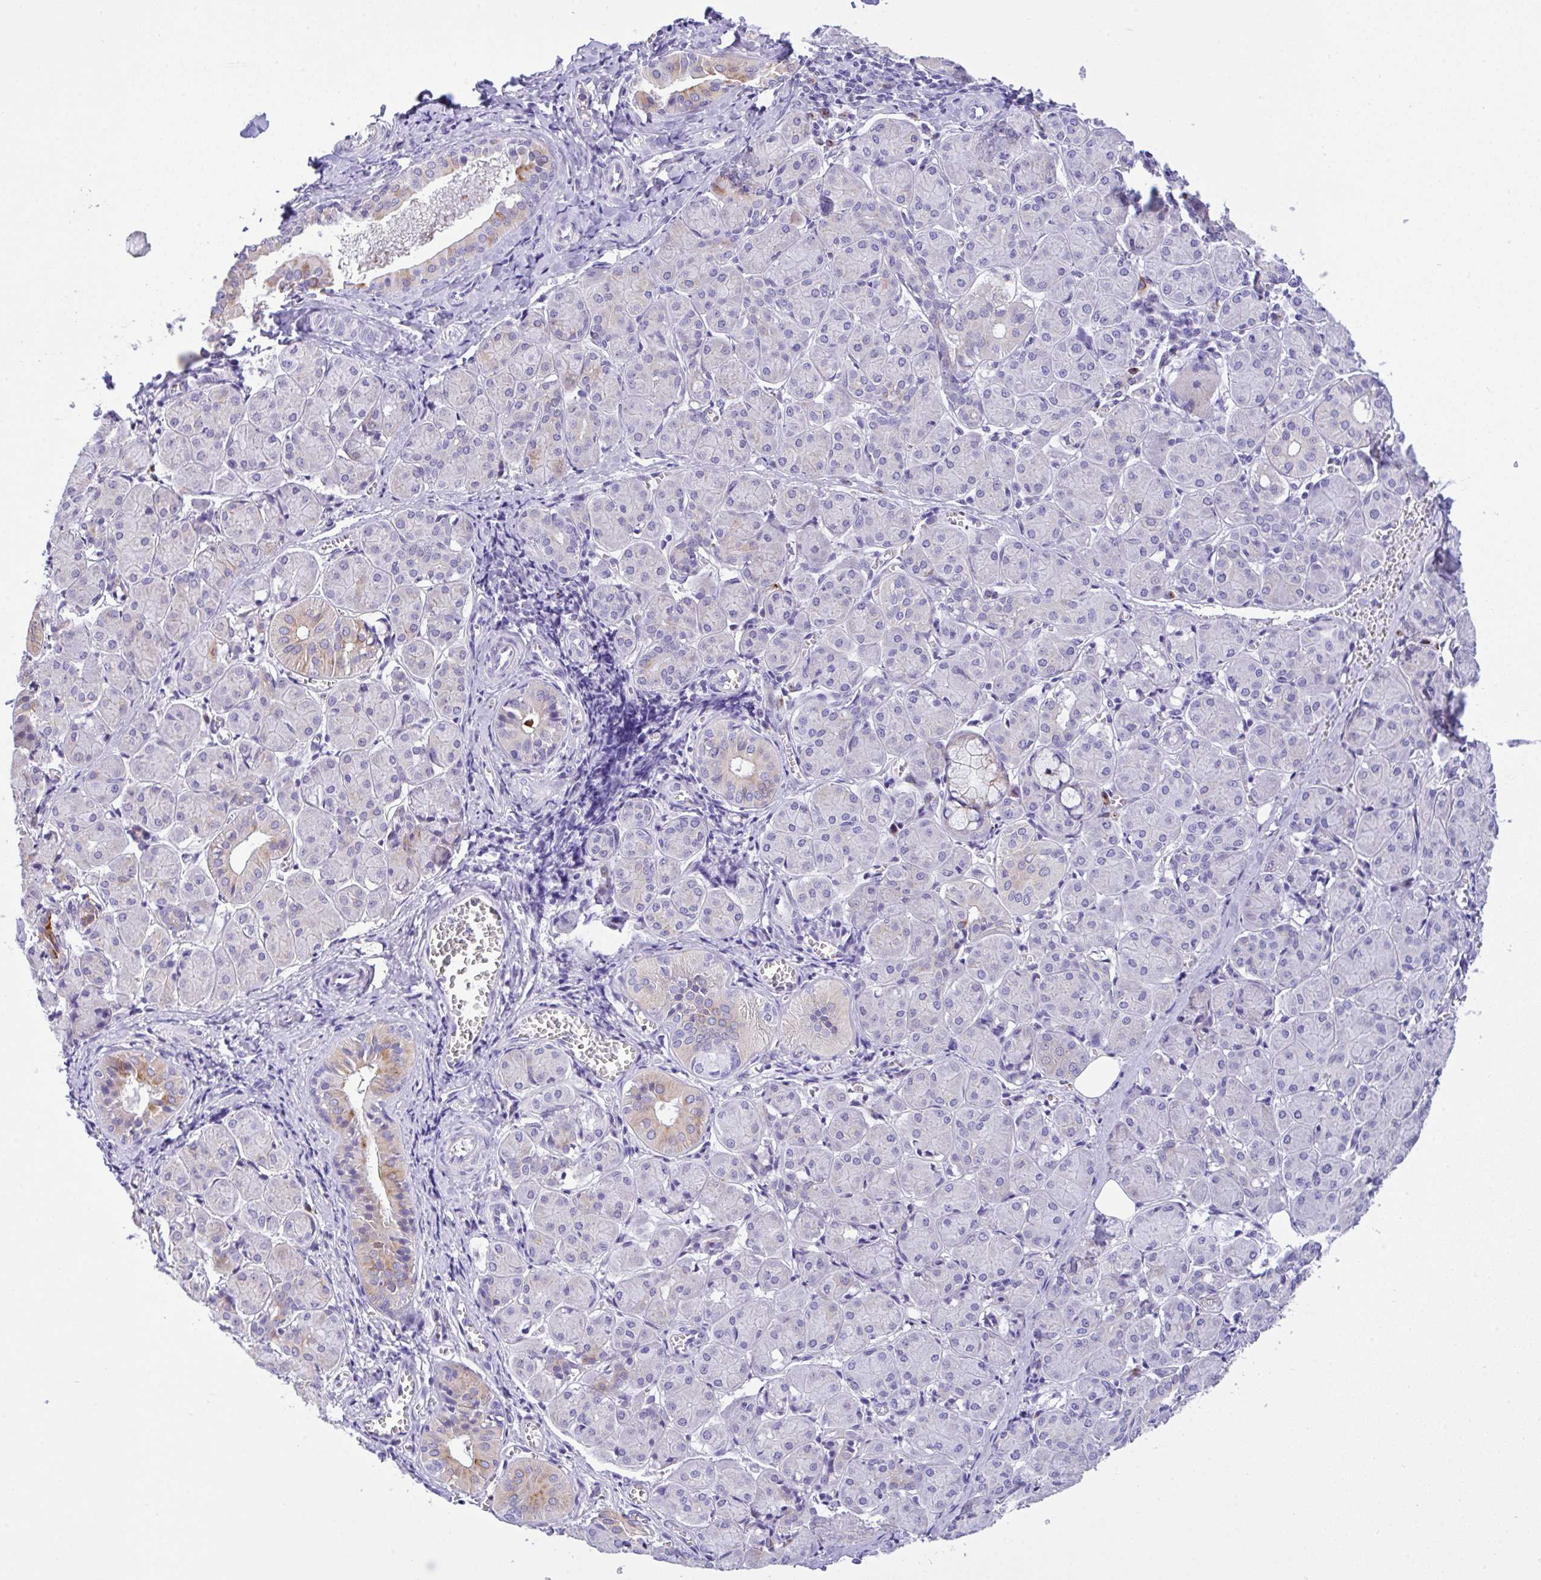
{"staining": {"intensity": "moderate", "quantity": "<25%", "location": "cytoplasmic/membranous"}, "tissue": "salivary gland", "cell_type": "Glandular cells", "image_type": "normal", "snomed": [{"axis": "morphology", "description": "Normal tissue, NOS"}, {"axis": "morphology", "description": "Inflammation, NOS"}, {"axis": "topography", "description": "Lymph node"}, {"axis": "topography", "description": "Salivary gland"}], "caption": "Immunohistochemistry (IHC) of benign salivary gland reveals low levels of moderate cytoplasmic/membranous positivity in approximately <25% of glandular cells. The staining was performed using DAB (3,3'-diaminobenzidine) to visualize the protein expression in brown, while the nuclei were stained in blue with hematoxylin (Magnification: 20x).", "gene": "FBXL20", "patient": {"sex": "male", "age": 3}}